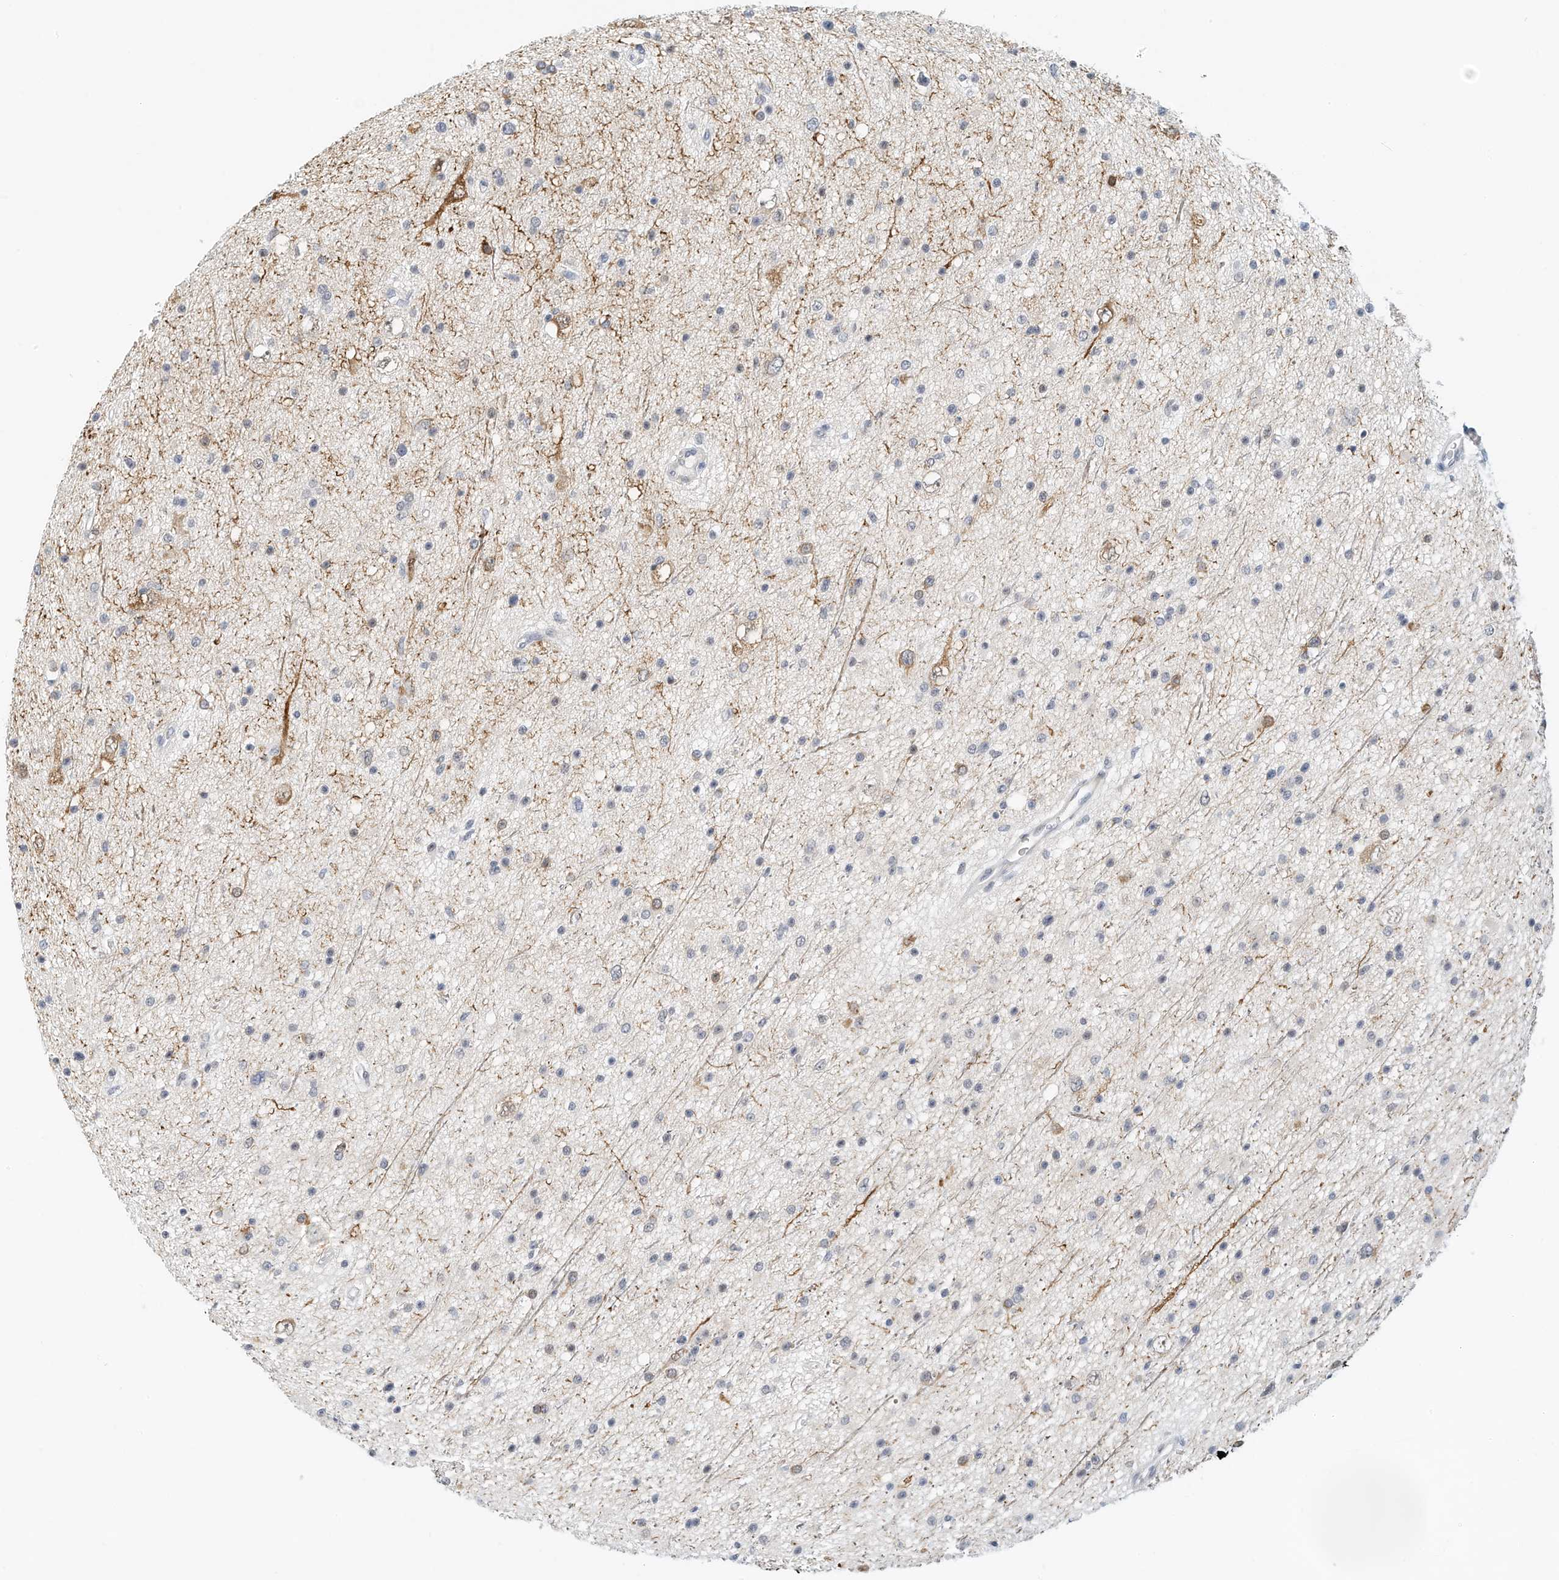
{"staining": {"intensity": "negative", "quantity": "none", "location": "none"}, "tissue": "glioma", "cell_type": "Tumor cells", "image_type": "cancer", "snomed": [{"axis": "morphology", "description": "Glioma, malignant, Low grade"}, {"axis": "topography", "description": "Cerebral cortex"}], "caption": "High magnification brightfield microscopy of glioma stained with DAB (3,3'-diaminobenzidine) (brown) and counterstained with hematoxylin (blue): tumor cells show no significant staining.", "gene": "ARHGAP28", "patient": {"sex": "female", "age": 39}}